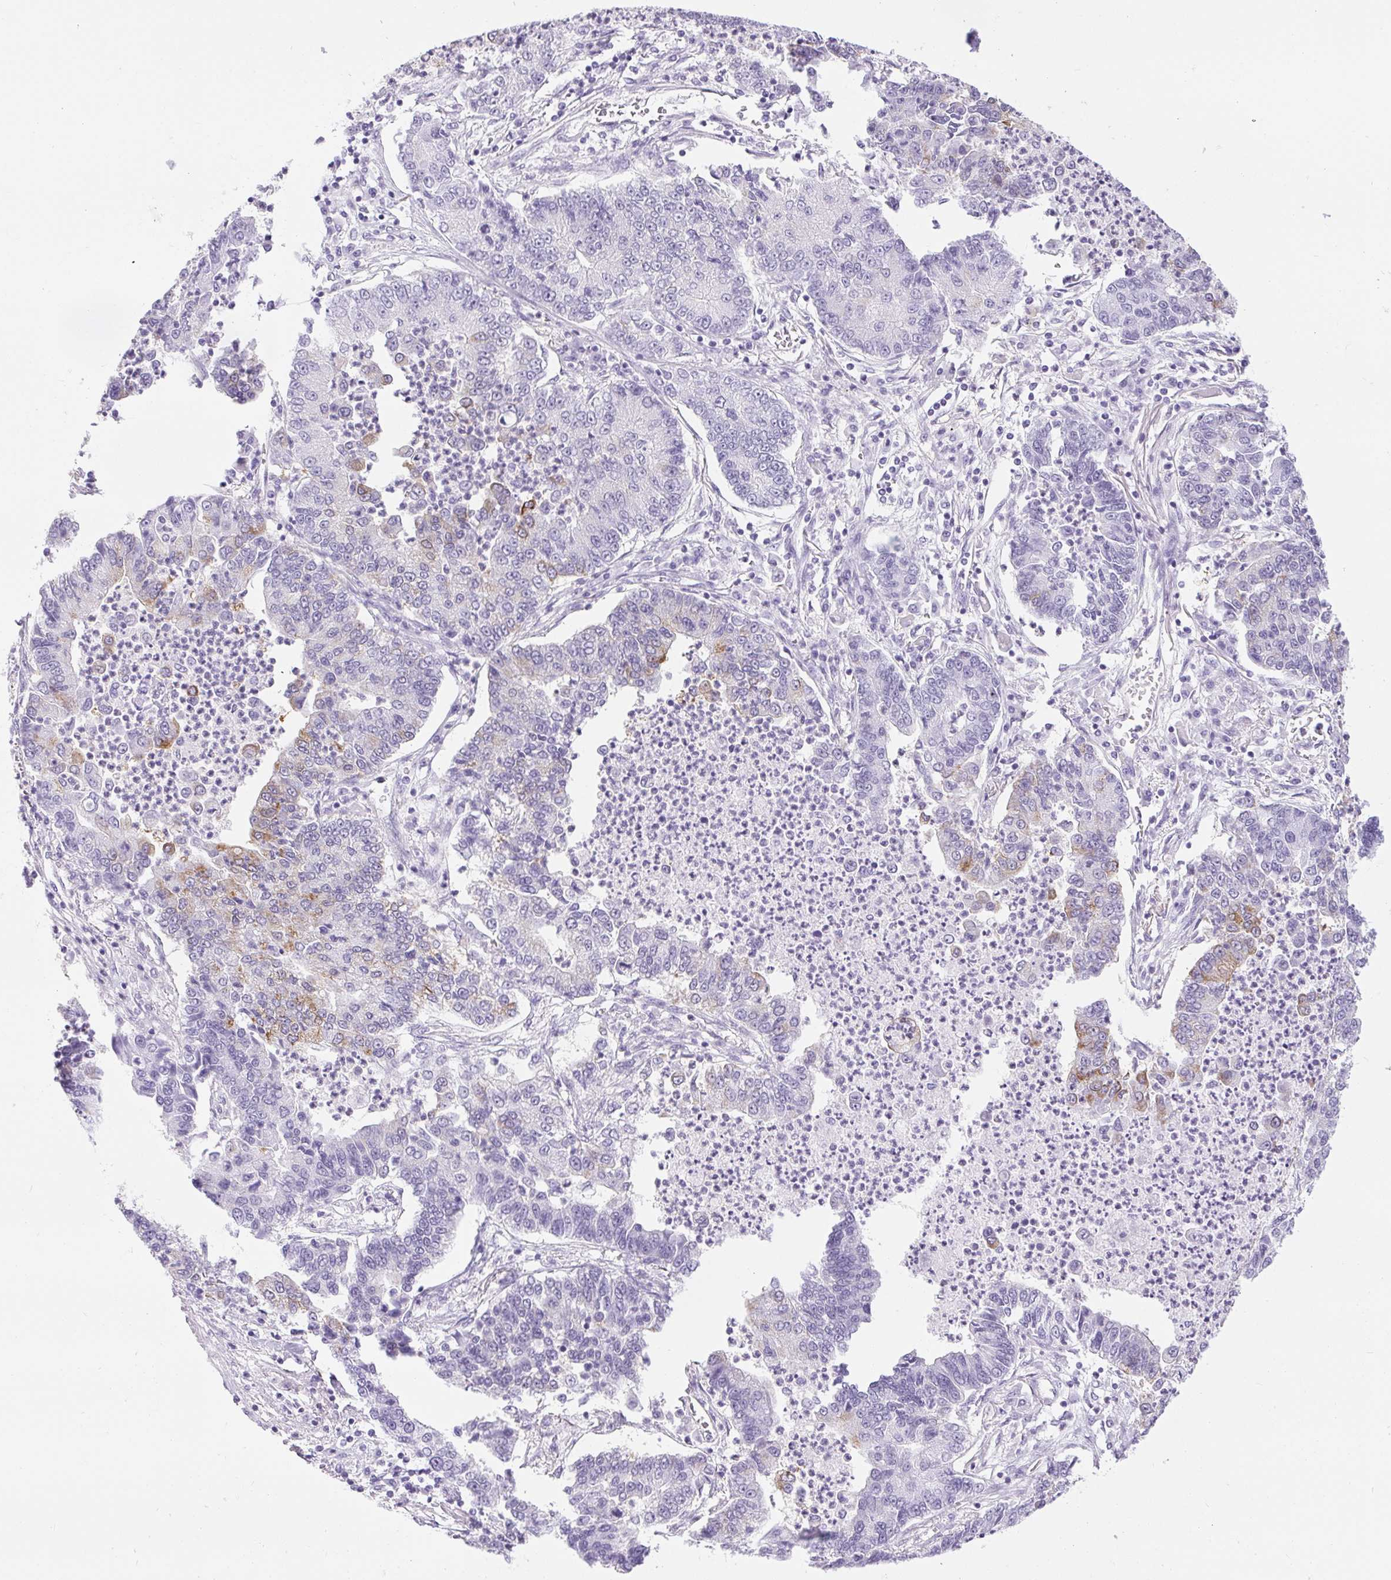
{"staining": {"intensity": "weak", "quantity": "<25%", "location": "cytoplasmic/membranous"}, "tissue": "lung cancer", "cell_type": "Tumor cells", "image_type": "cancer", "snomed": [{"axis": "morphology", "description": "Adenocarcinoma, NOS"}, {"axis": "topography", "description": "Lung"}], "caption": "The IHC photomicrograph has no significant staining in tumor cells of lung cancer tissue. (DAB (3,3'-diaminobenzidine) immunohistochemistry (IHC), high magnification).", "gene": "BCAS1", "patient": {"sex": "female", "age": 57}}